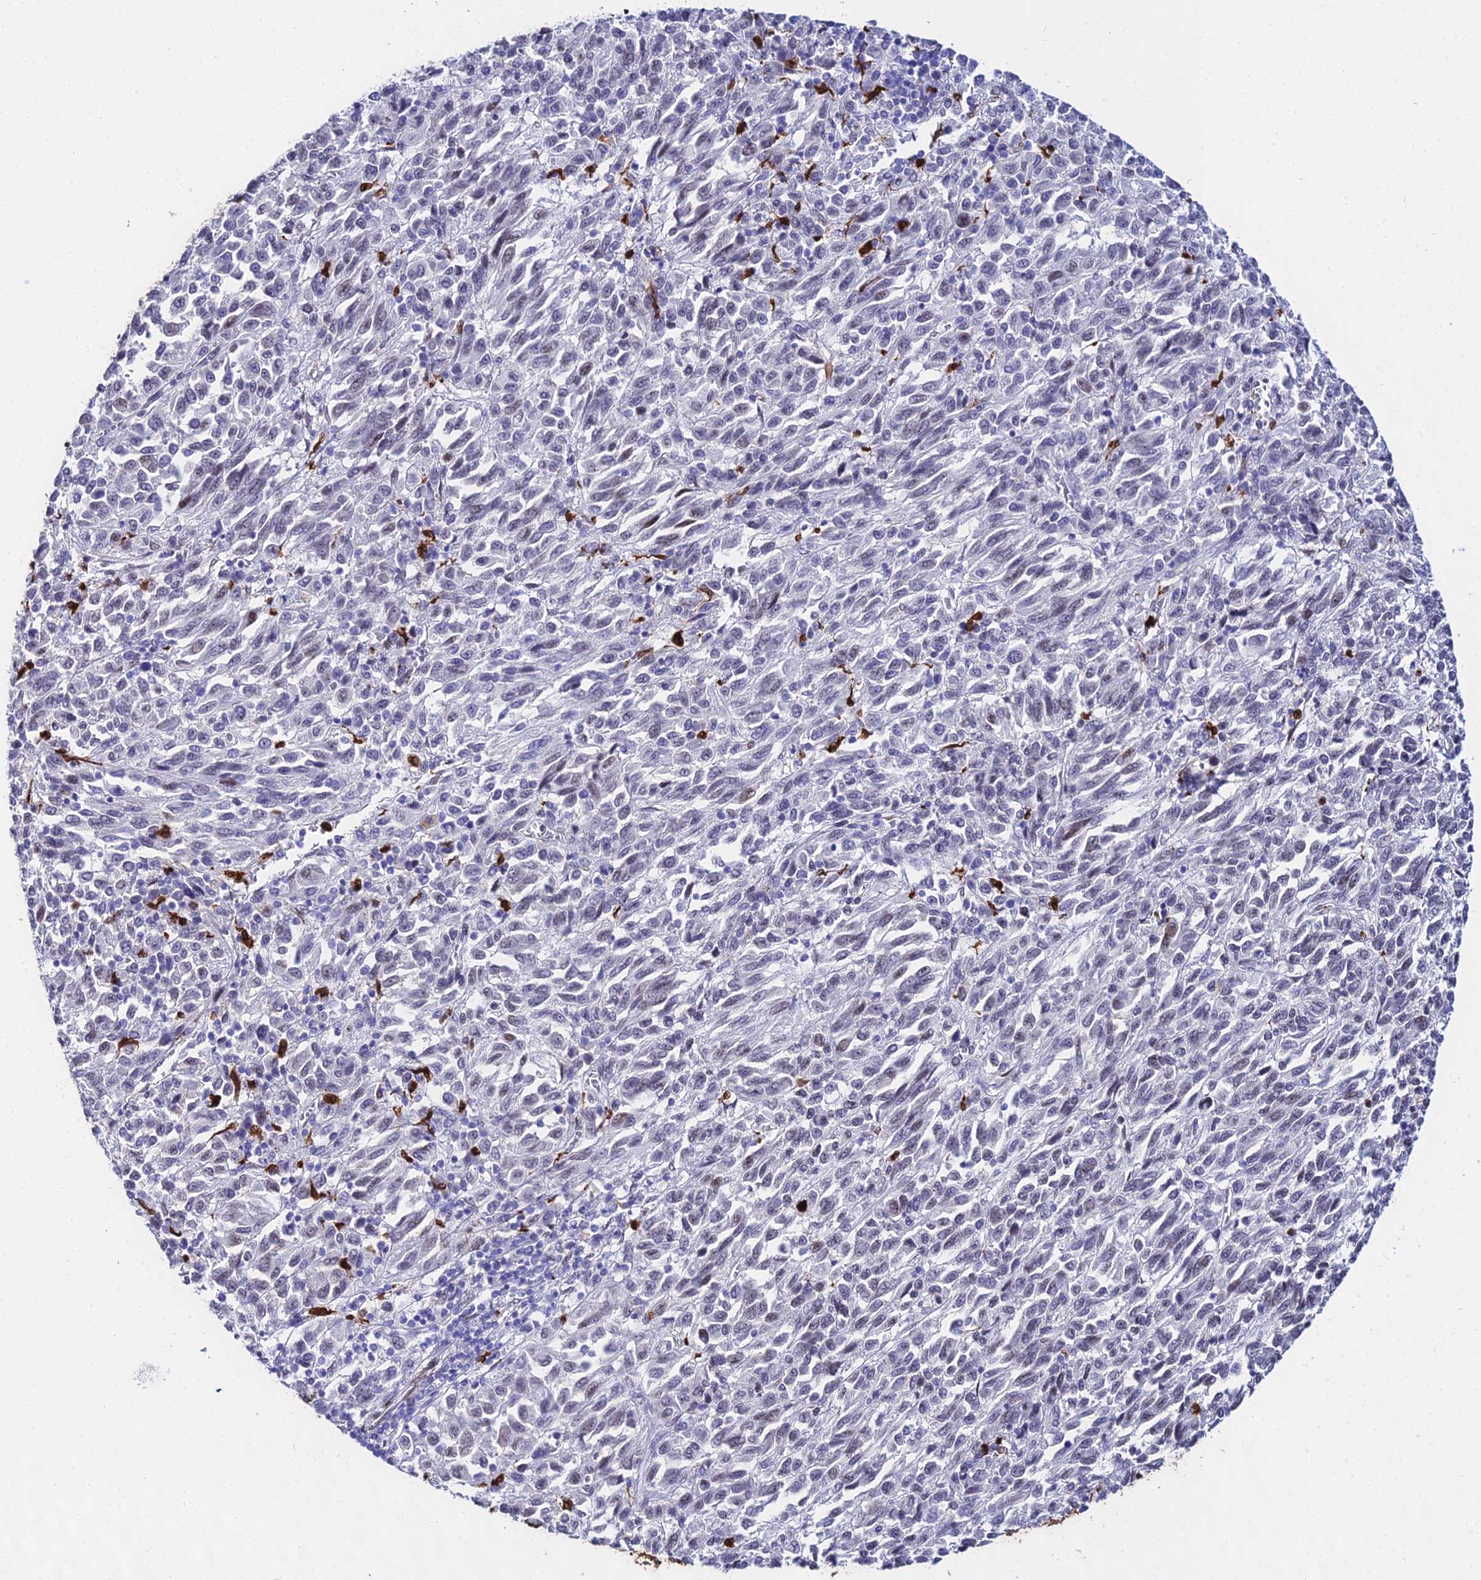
{"staining": {"intensity": "negative", "quantity": "none", "location": "none"}, "tissue": "melanoma", "cell_type": "Tumor cells", "image_type": "cancer", "snomed": [{"axis": "morphology", "description": "Malignant melanoma, Metastatic site"}, {"axis": "topography", "description": "Lung"}], "caption": "DAB (3,3'-diaminobenzidine) immunohistochemical staining of human malignant melanoma (metastatic site) reveals no significant staining in tumor cells.", "gene": "MCM10", "patient": {"sex": "male", "age": 64}}